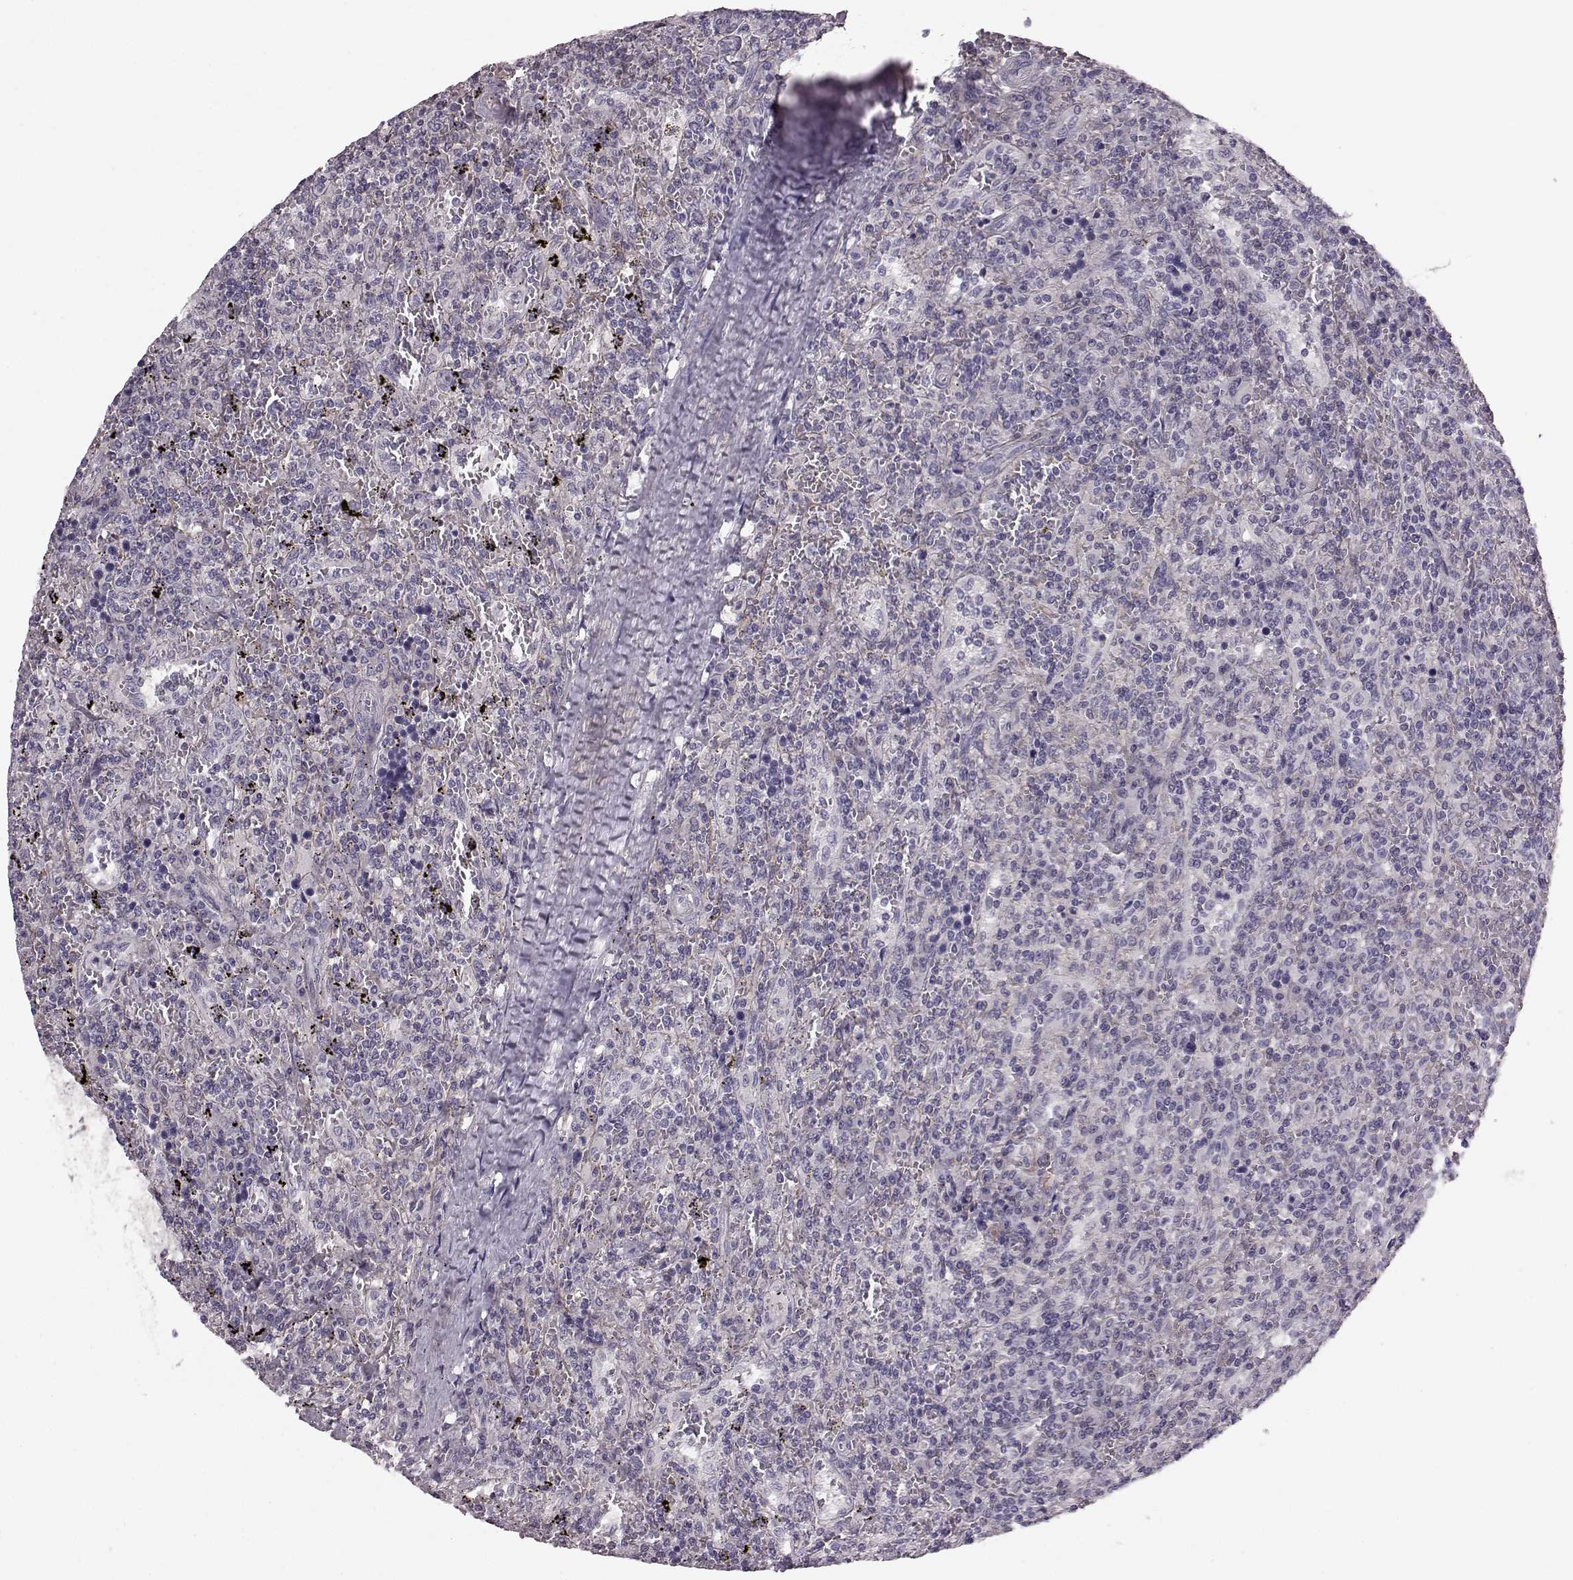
{"staining": {"intensity": "negative", "quantity": "none", "location": "none"}, "tissue": "lymphoma", "cell_type": "Tumor cells", "image_type": "cancer", "snomed": [{"axis": "morphology", "description": "Malignant lymphoma, non-Hodgkin's type, Low grade"}, {"axis": "topography", "description": "Spleen"}], "caption": "A photomicrograph of lymphoma stained for a protein shows no brown staining in tumor cells.", "gene": "GRK1", "patient": {"sex": "male", "age": 62}}